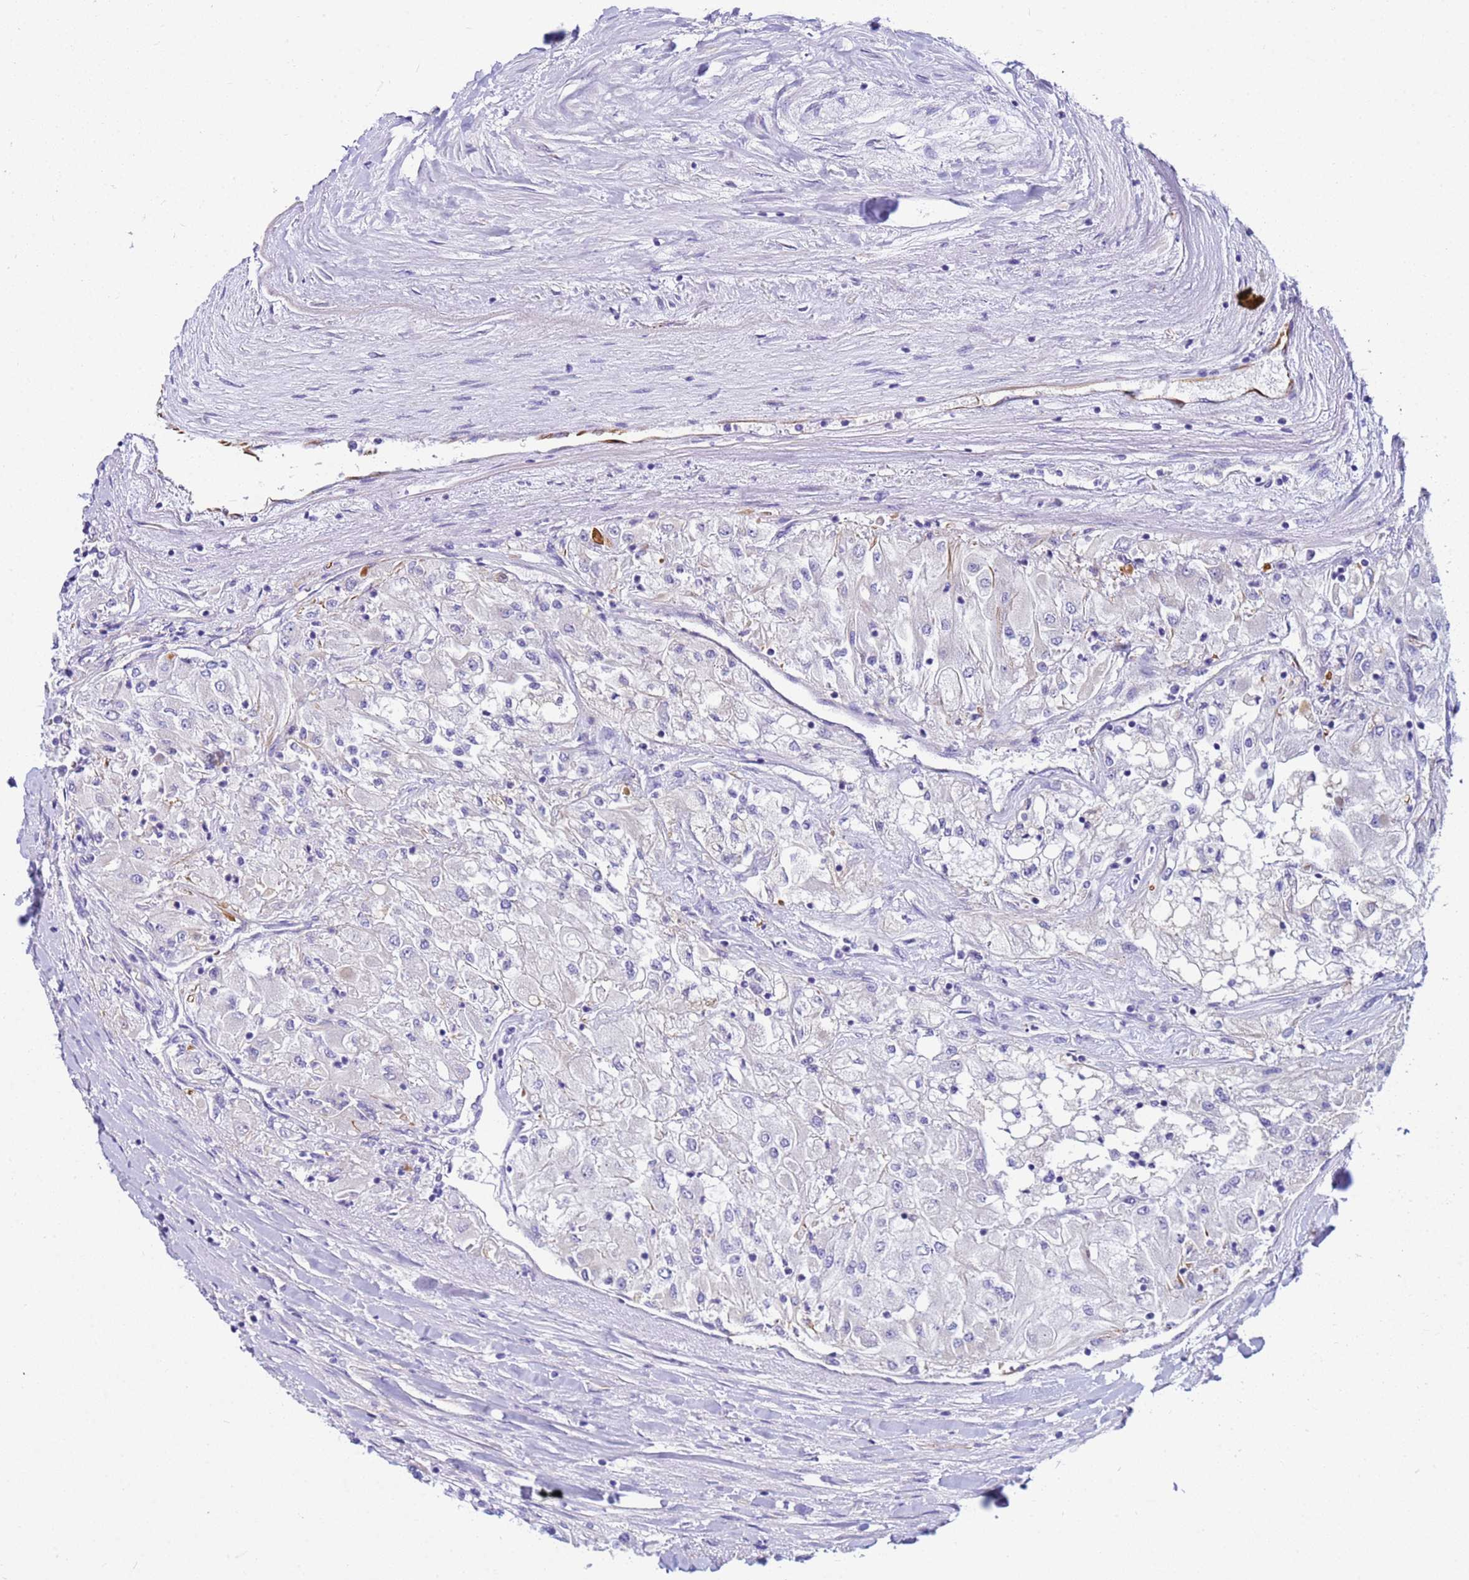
{"staining": {"intensity": "negative", "quantity": "none", "location": "none"}, "tissue": "renal cancer", "cell_type": "Tumor cells", "image_type": "cancer", "snomed": [{"axis": "morphology", "description": "Adenocarcinoma, NOS"}, {"axis": "topography", "description": "Kidney"}], "caption": "Tumor cells are negative for brown protein staining in renal cancer. (DAB (3,3'-diaminobenzidine) immunohistochemistry (IHC), high magnification).", "gene": "UBXN2B", "patient": {"sex": "male", "age": 80}}